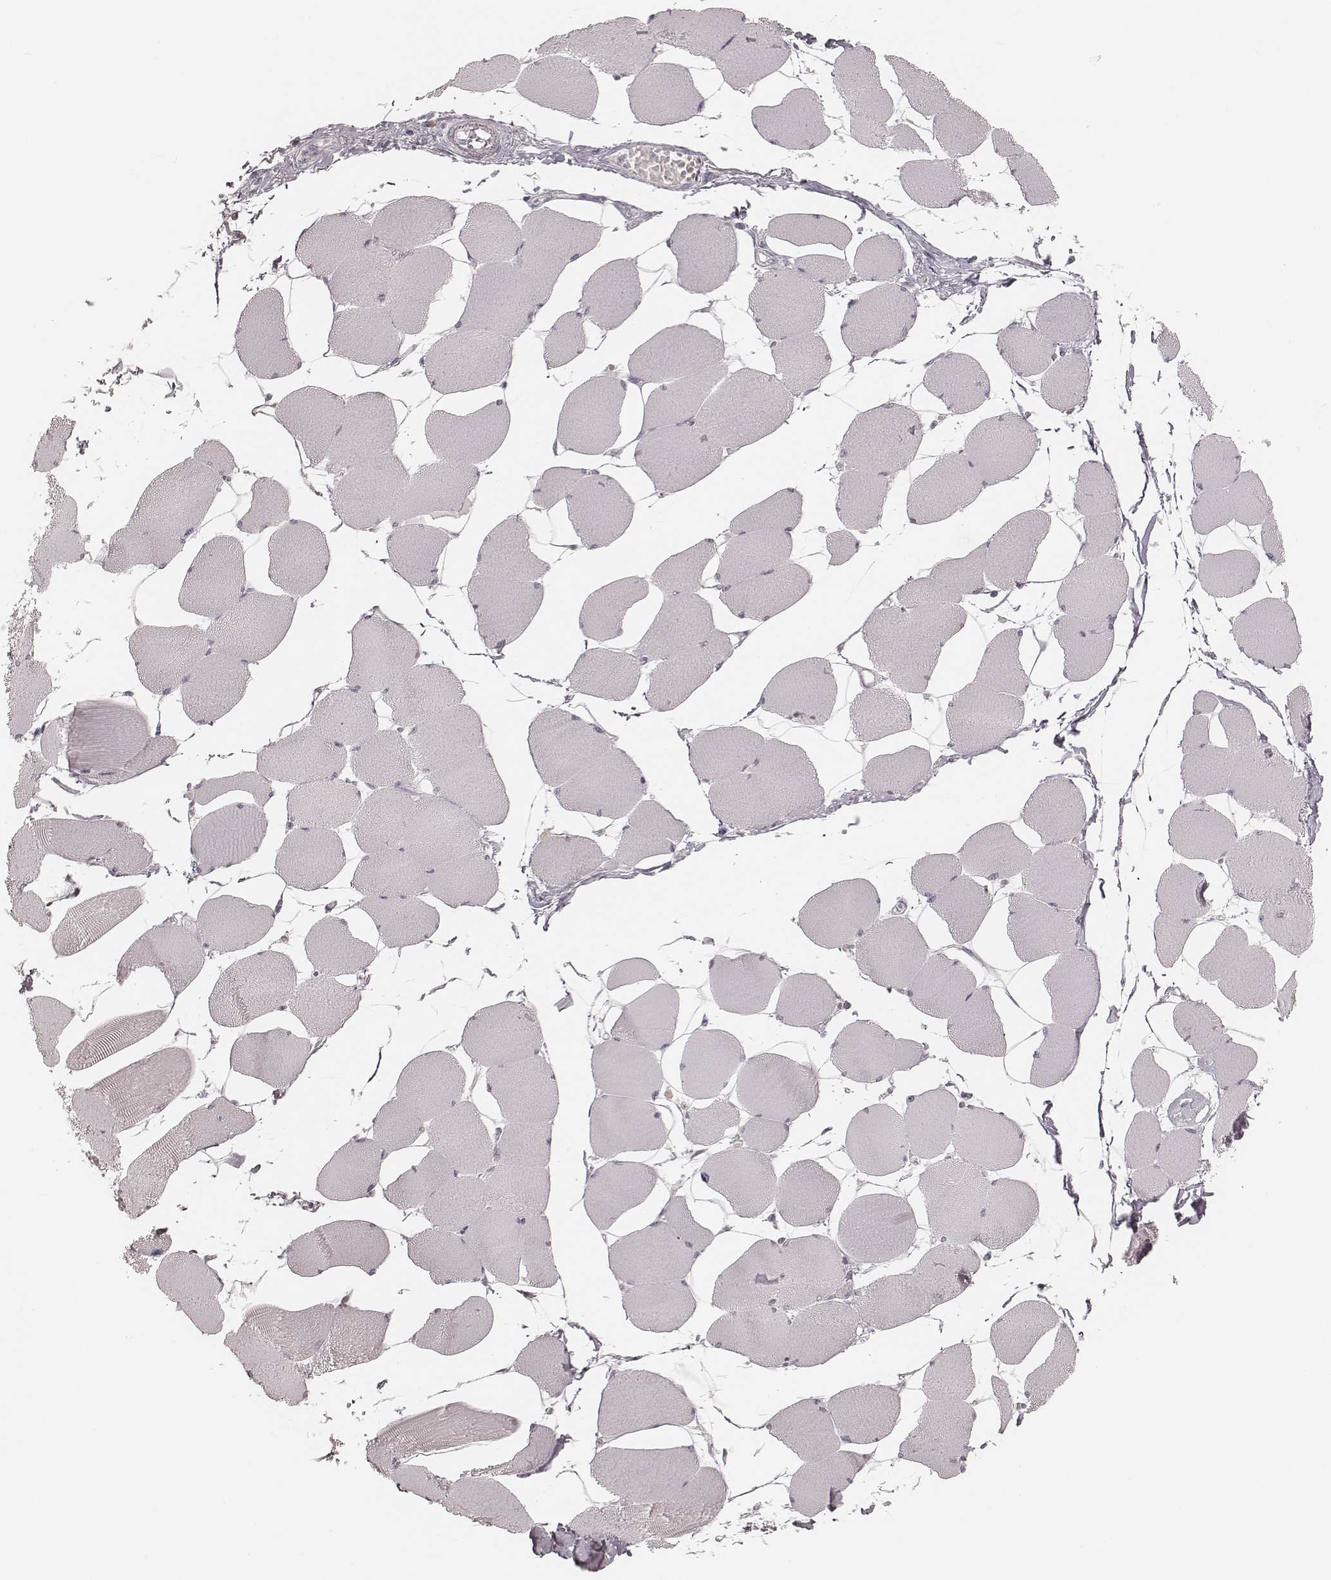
{"staining": {"intensity": "negative", "quantity": "none", "location": "none"}, "tissue": "skeletal muscle", "cell_type": "Myocytes", "image_type": "normal", "snomed": [{"axis": "morphology", "description": "Normal tissue, NOS"}, {"axis": "topography", "description": "Skeletal muscle"}], "caption": "There is no significant expression in myocytes of skeletal muscle. The staining was performed using DAB (3,3'-diaminobenzidine) to visualize the protein expression in brown, while the nuclei were stained in blue with hematoxylin (Magnification: 20x).", "gene": "MSX1", "patient": {"sex": "female", "age": 75}}